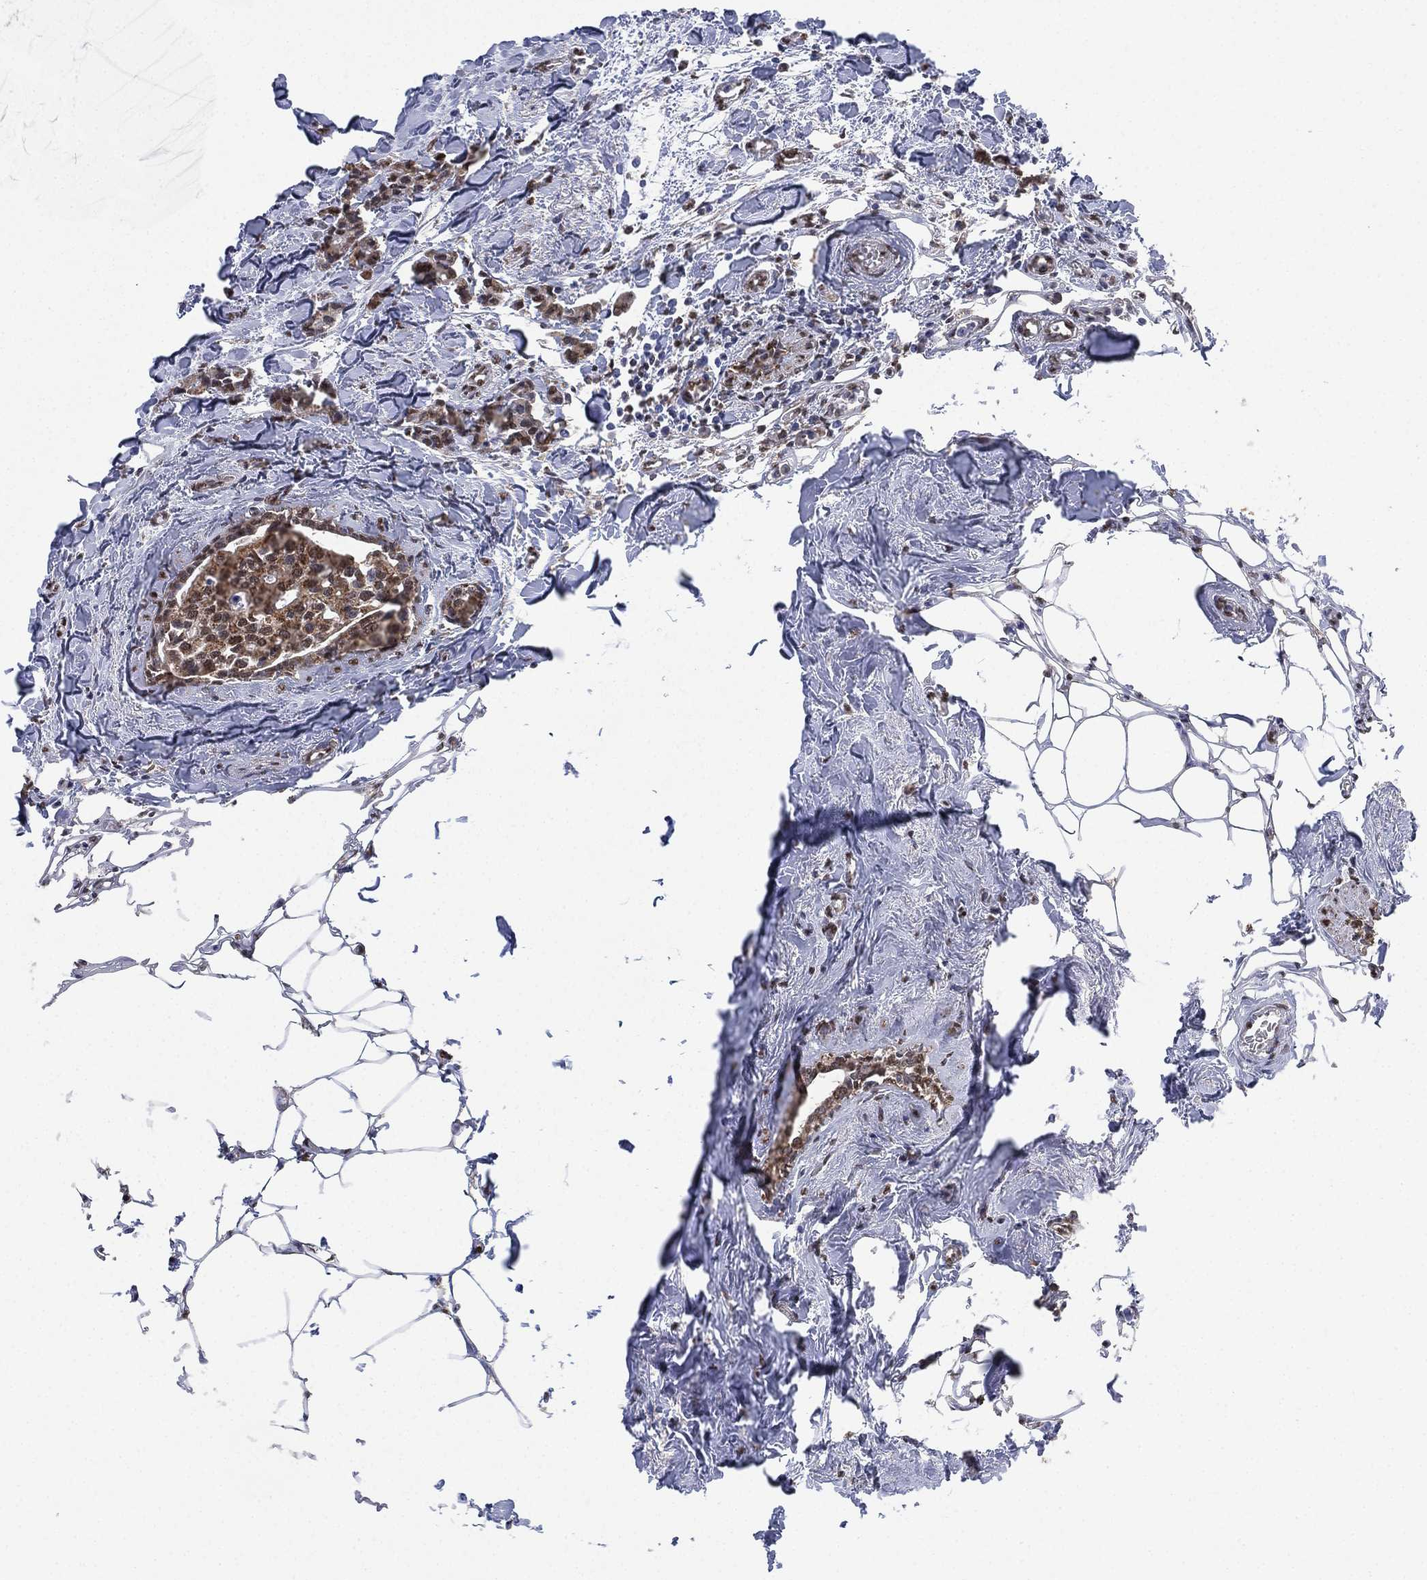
{"staining": {"intensity": "moderate", "quantity": ">75%", "location": "cytoplasmic/membranous"}, "tissue": "breast cancer", "cell_type": "Tumor cells", "image_type": "cancer", "snomed": [{"axis": "morphology", "description": "Duct carcinoma"}, {"axis": "topography", "description": "Breast"}], "caption": "DAB immunohistochemical staining of breast cancer (infiltrating ductal carcinoma) exhibits moderate cytoplasmic/membranous protein expression in about >75% of tumor cells.", "gene": "ALDH7A1", "patient": {"sex": "female", "age": 83}}